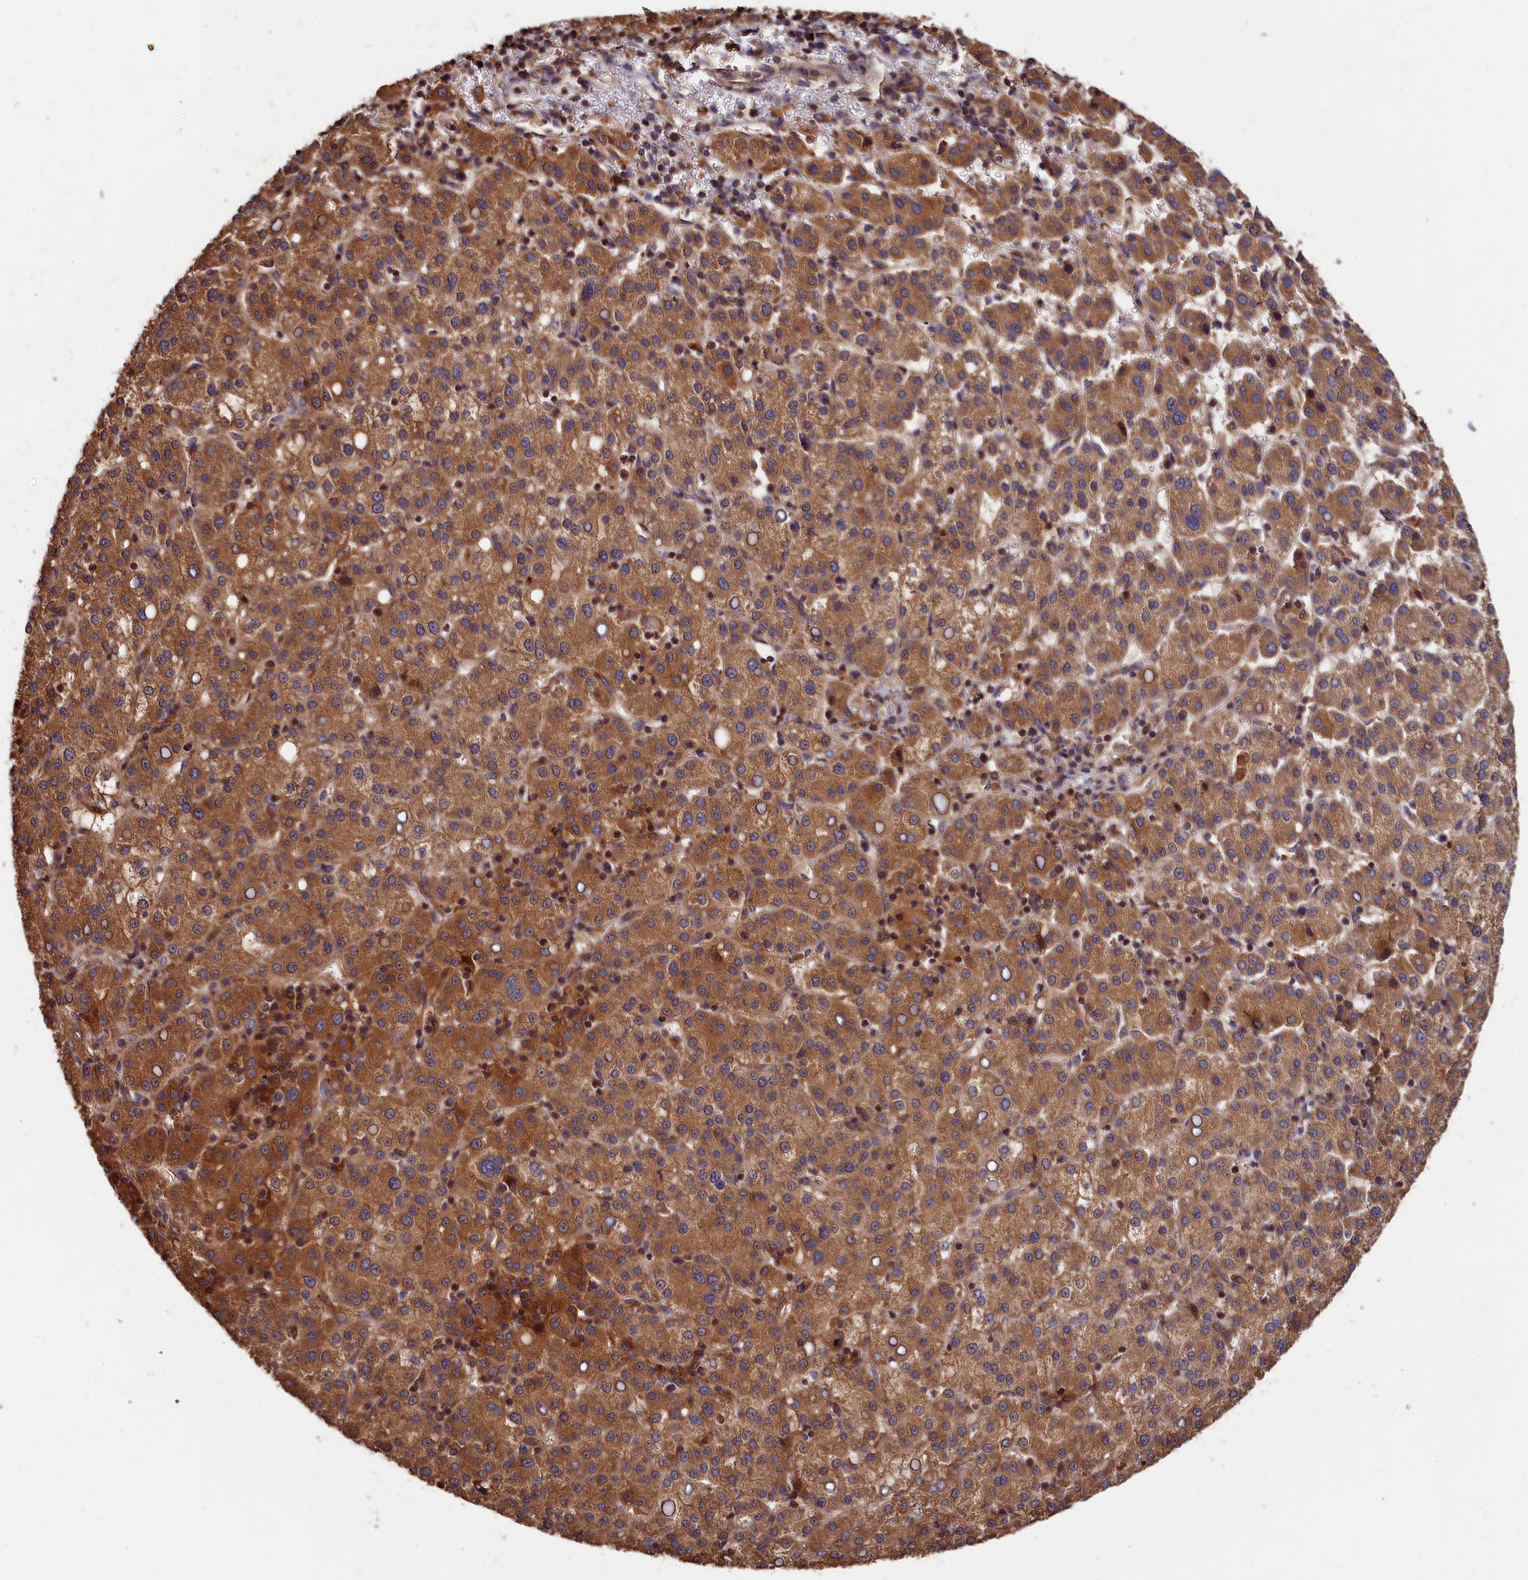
{"staining": {"intensity": "moderate", "quantity": ">75%", "location": "cytoplasmic/membranous"}, "tissue": "liver cancer", "cell_type": "Tumor cells", "image_type": "cancer", "snomed": [{"axis": "morphology", "description": "Carcinoma, Hepatocellular, NOS"}, {"axis": "topography", "description": "Liver"}], "caption": "A brown stain labels moderate cytoplasmic/membranous expression of a protein in human liver hepatocellular carcinoma tumor cells.", "gene": "HMOX2", "patient": {"sex": "female", "age": 58}}